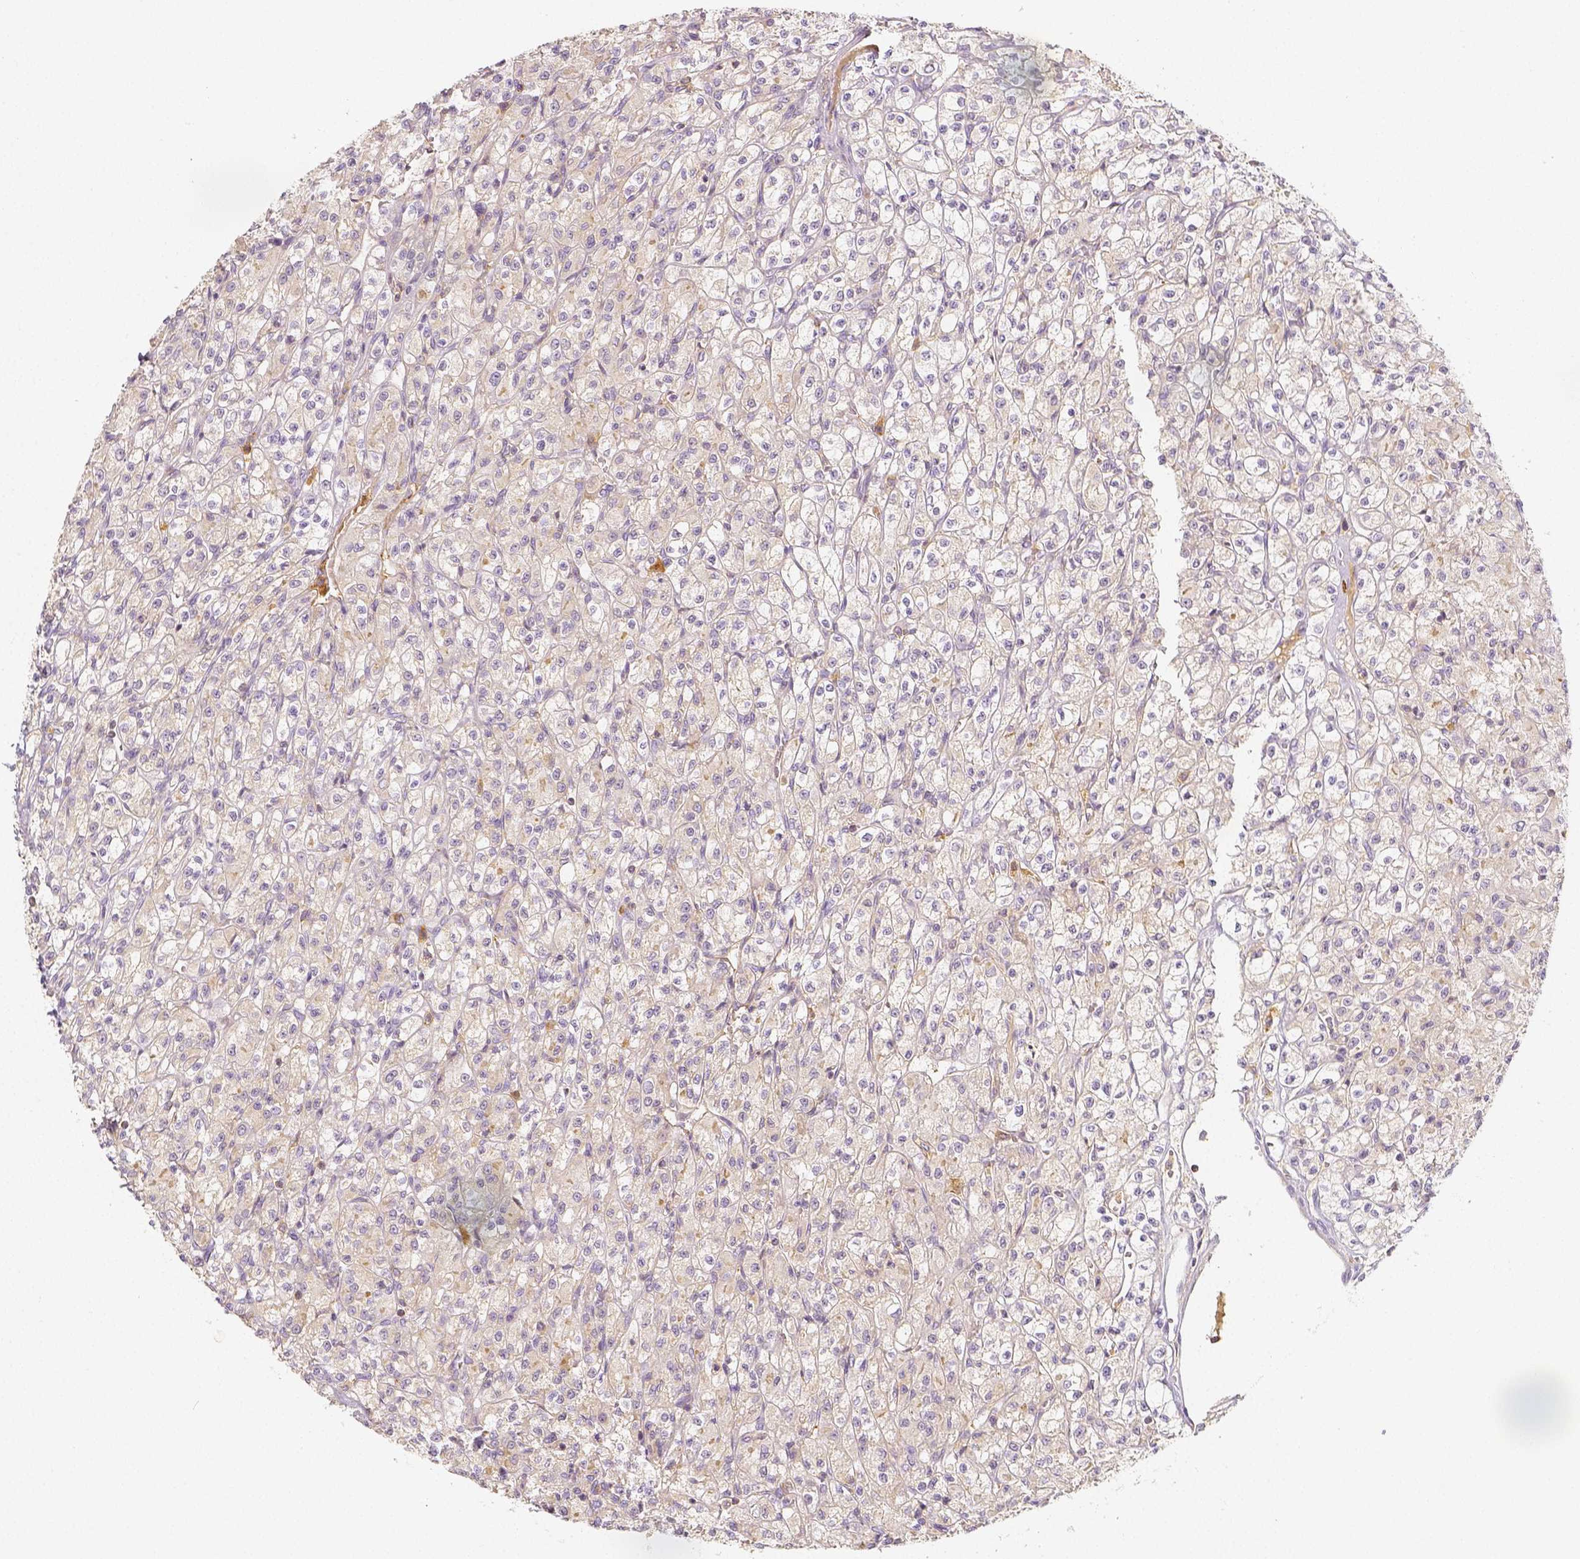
{"staining": {"intensity": "weak", "quantity": ">75%", "location": "cytoplasmic/membranous"}, "tissue": "renal cancer", "cell_type": "Tumor cells", "image_type": "cancer", "snomed": [{"axis": "morphology", "description": "Adenocarcinoma, NOS"}, {"axis": "topography", "description": "Kidney"}], "caption": "IHC staining of renal cancer, which shows low levels of weak cytoplasmic/membranous expression in about >75% of tumor cells indicating weak cytoplasmic/membranous protein positivity. The staining was performed using DAB (3,3'-diaminobenzidine) (brown) for protein detection and nuclei were counterstained in hematoxylin (blue).", "gene": "PTPRJ", "patient": {"sex": "female", "age": 70}}